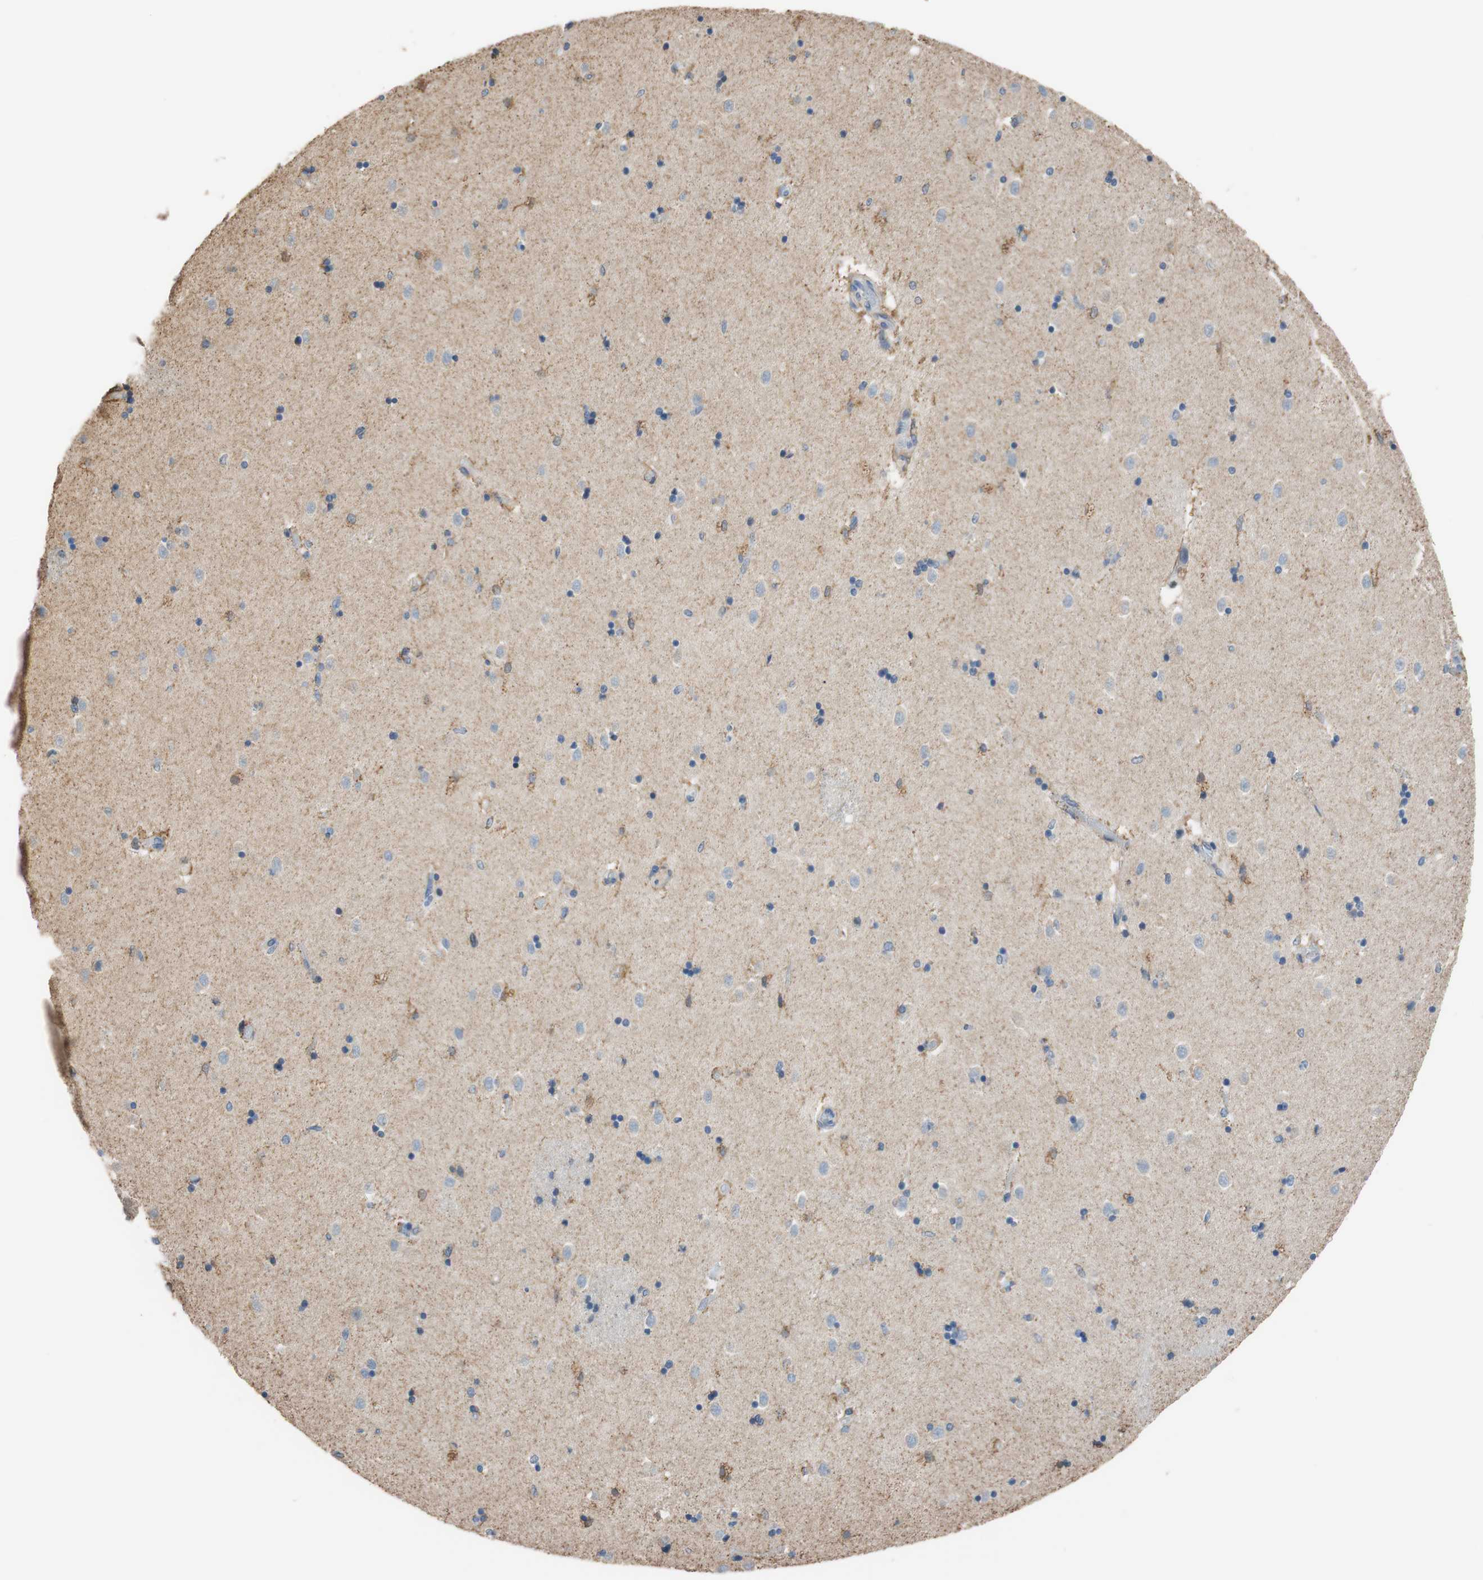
{"staining": {"intensity": "strong", "quantity": "<25%", "location": "cytoplasmic/membranous"}, "tissue": "caudate", "cell_type": "Glial cells", "image_type": "normal", "snomed": [{"axis": "morphology", "description": "Normal tissue, NOS"}, {"axis": "topography", "description": "Lateral ventricle wall"}], "caption": "The immunohistochemical stain shows strong cytoplasmic/membranous staining in glial cells of unremarkable caudate. (Brightfield microscopy of DAB IHC at high magnification).", "gene": "ALDH1A2", "patient": {"sex": "female", "age": 54}}